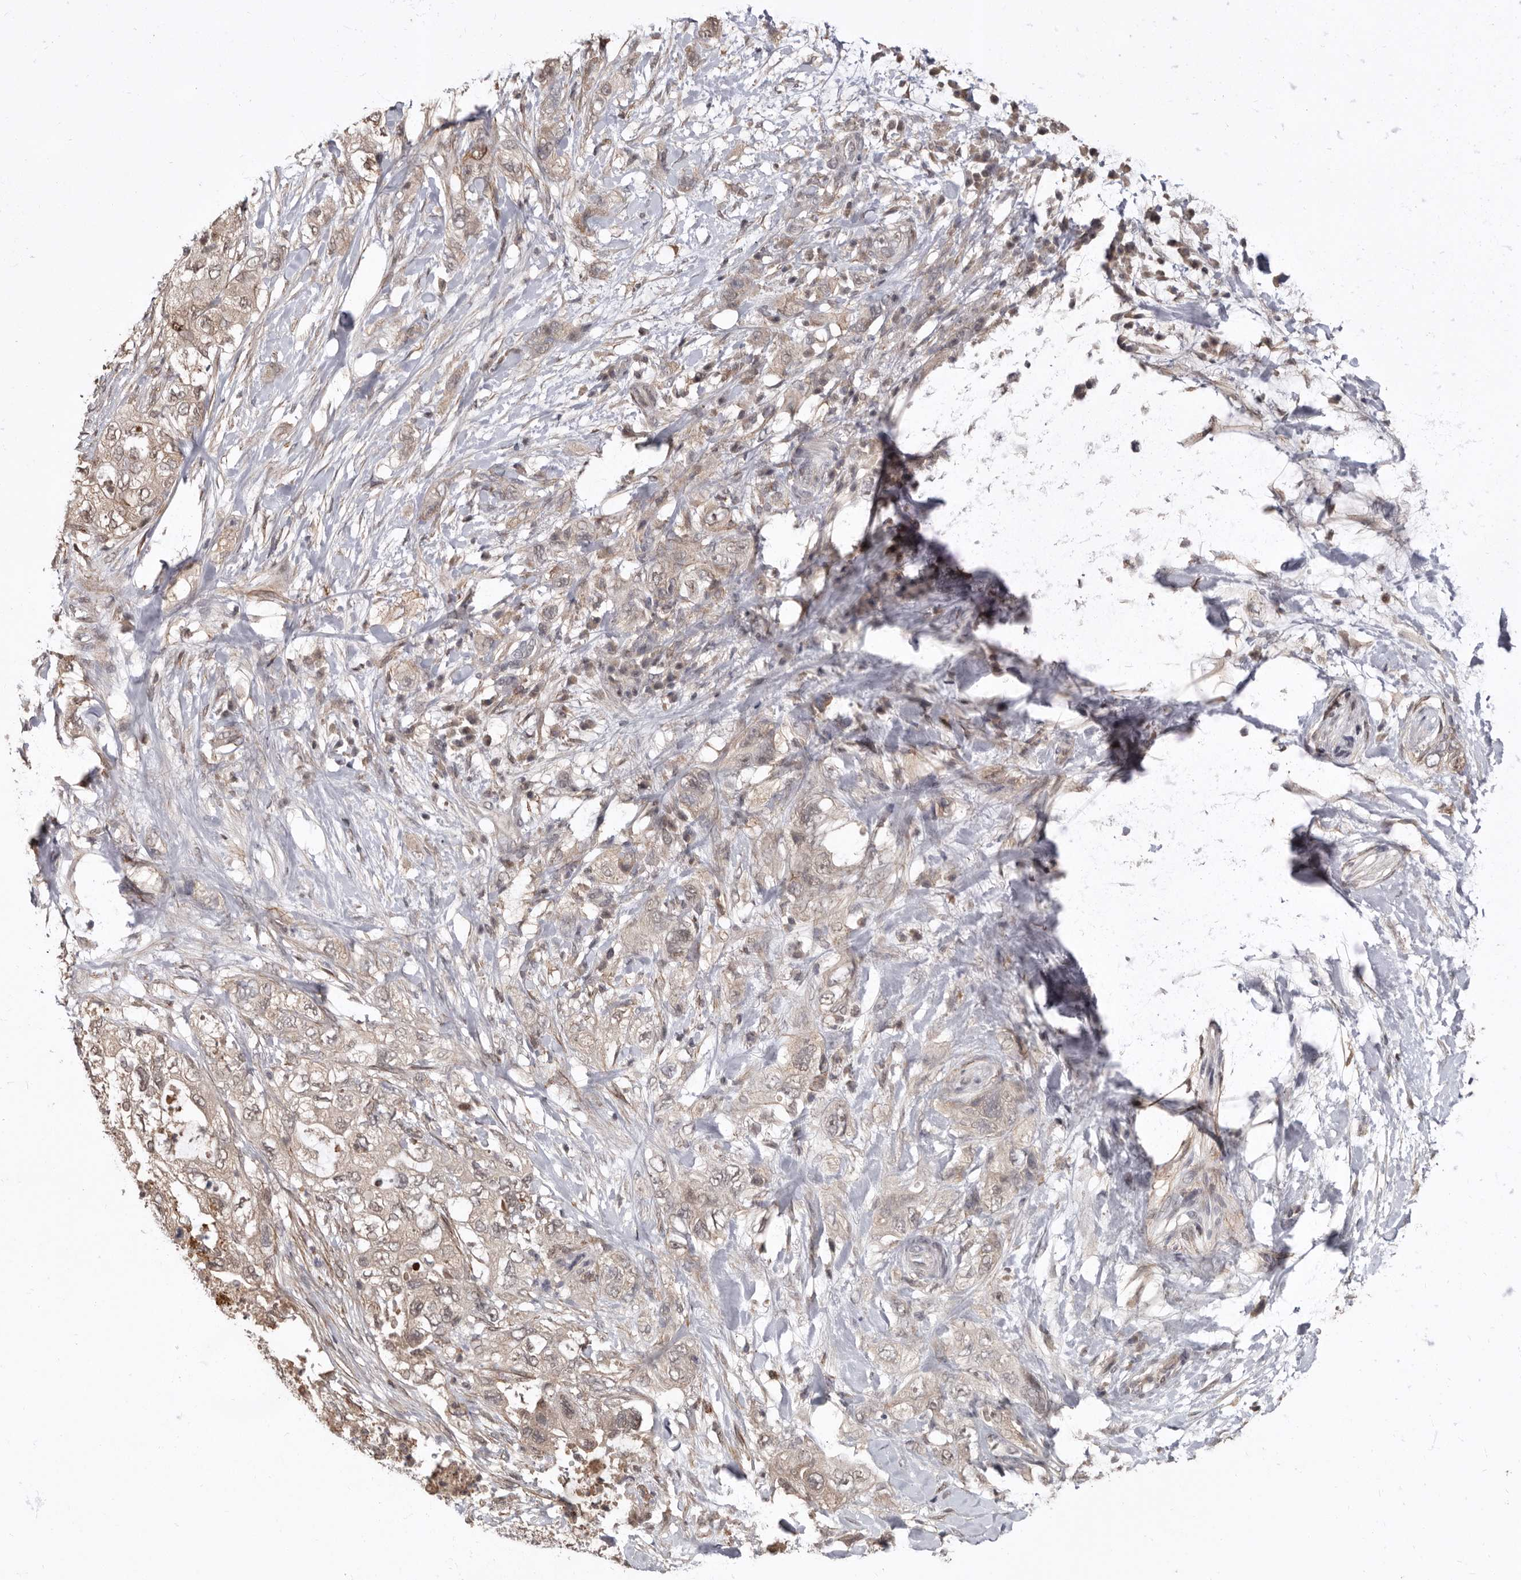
{"staining": {"intensity": "weak", "quantity": ">75%", "location": "cytoplasmic/membranous"}, "tissue": "pancreatic cancer", "cell_type": "Tumor cells", "image_type": "cancer", "snomed": [{"axis": "morphology", "description": "Adenocarcinoma, NOS"}, {"axis": "topography", "description": "Pancreas"}], "caption": "IHC histopathology image of neoplastic tissue: pancreatic cancer (adenocarcinoma) stained using IHC reveals low levels of weak protein expression localized specifically in the cytoplasmic/membranous of tumor cells, appearing as a cytoplasmic/membranous brown color.", "gene": "LRGUK", "patient": {"sex": "female", "age": 73}}